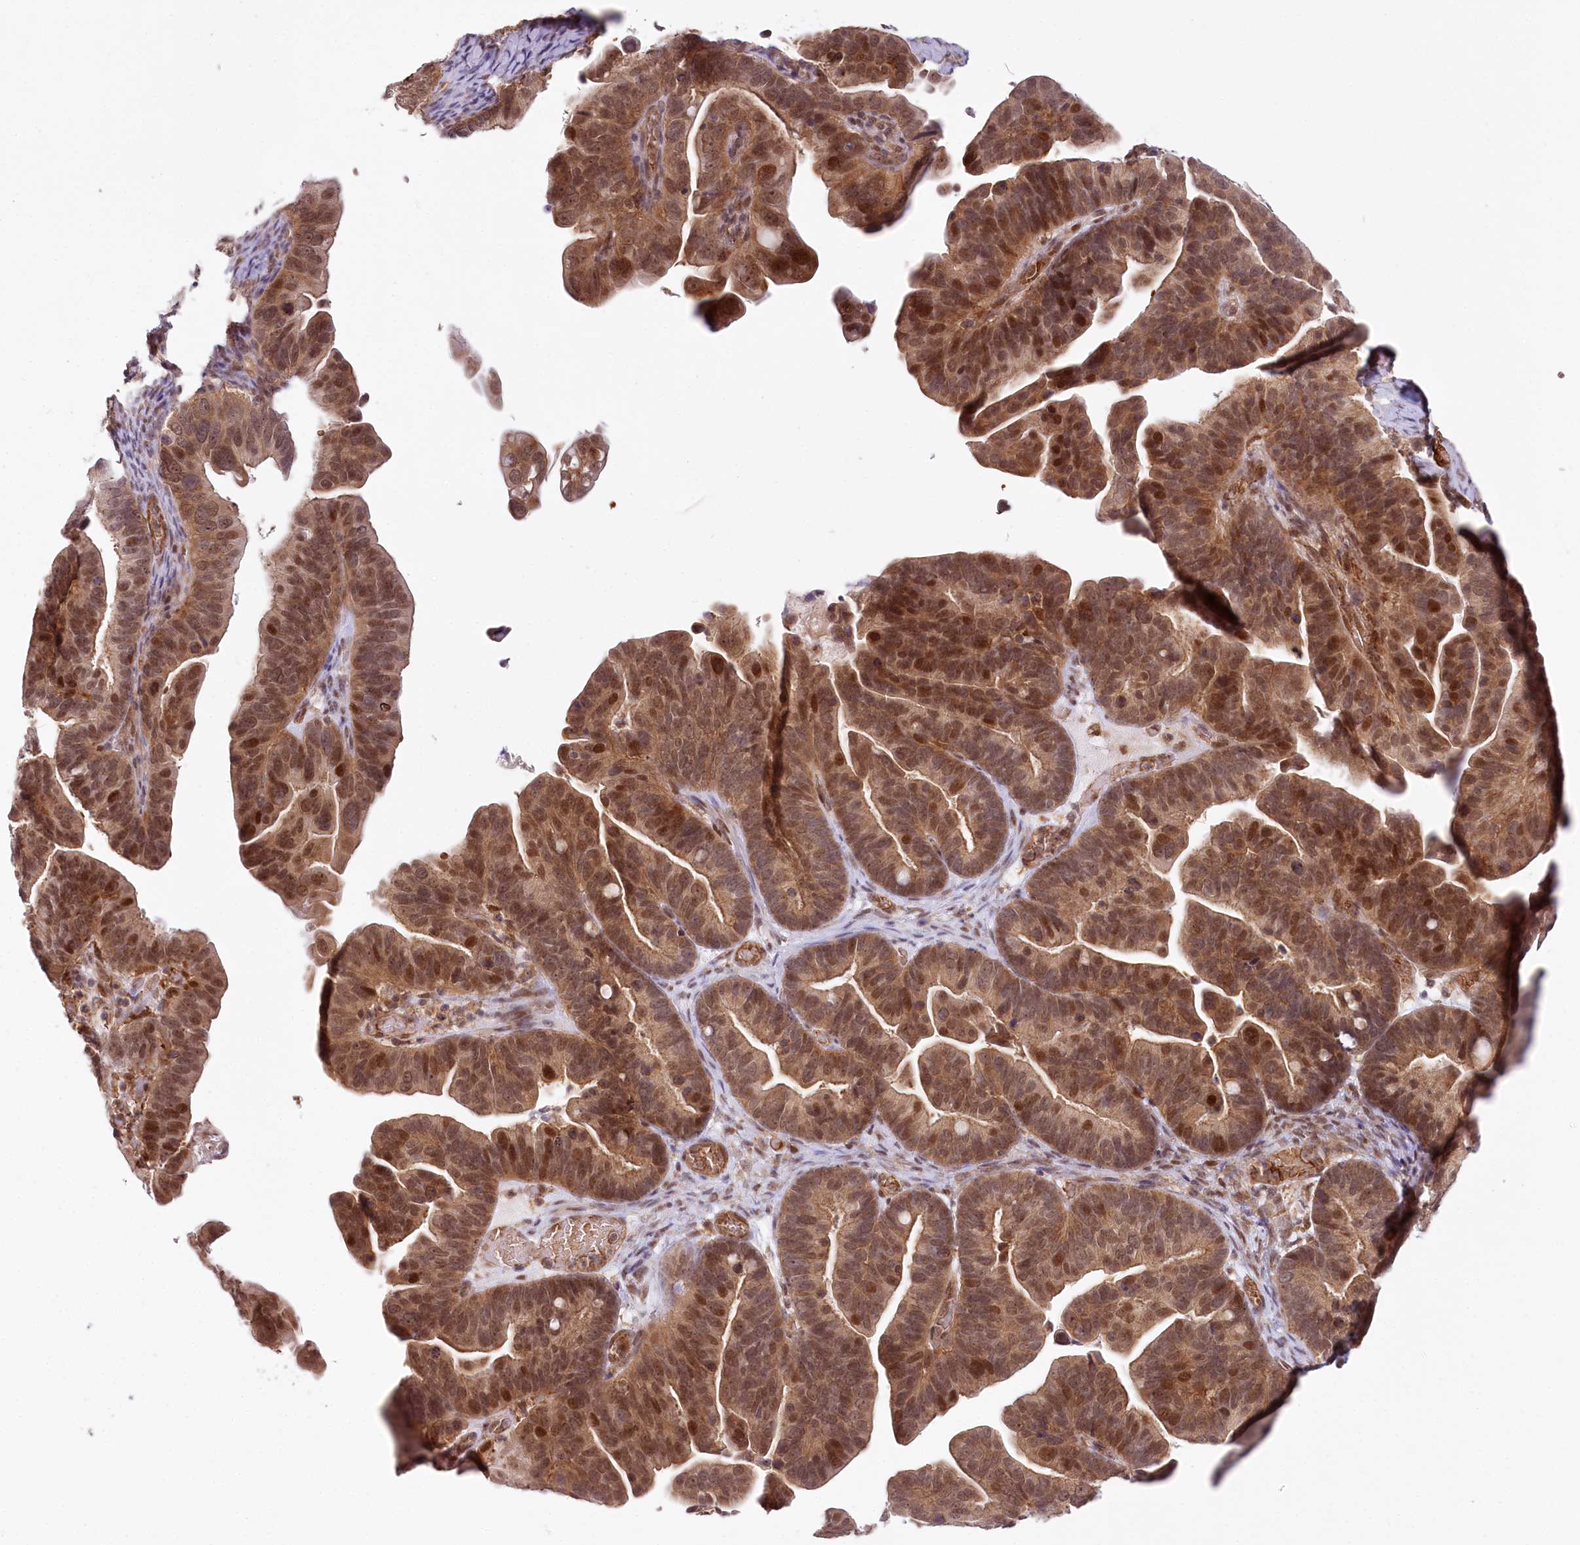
{"staining": {"intensity": "moderate", "quantity": ">75%", "location": "cytoplasmic/membranous,nuclear"}, "tissue": "ovarian cancer", "cell_type": "Tumor cells", "image_type": "cancer", "snomed": [{"axis": "morphology", "description": "Cystadenocarcinoma, serous, NOS"}, {"axis": "topography", "description": "Ovary"}], "caption": "Ovarian cancer (serous cystadenocarcinoma) was stained to show a protein in brown. There is medium levels of moderate cytoplasmic/membranous and nuclear positivity in approximately >75% of tumor cells. The staining is performed using DAB (3,3'-diaminobenzidine) brown chromogen to label protein expression. The nuclei are counter-stained blue using hematoxylin.", "gene": "TUBGCP2", "patient": {"sex": "female", "age": 56}}